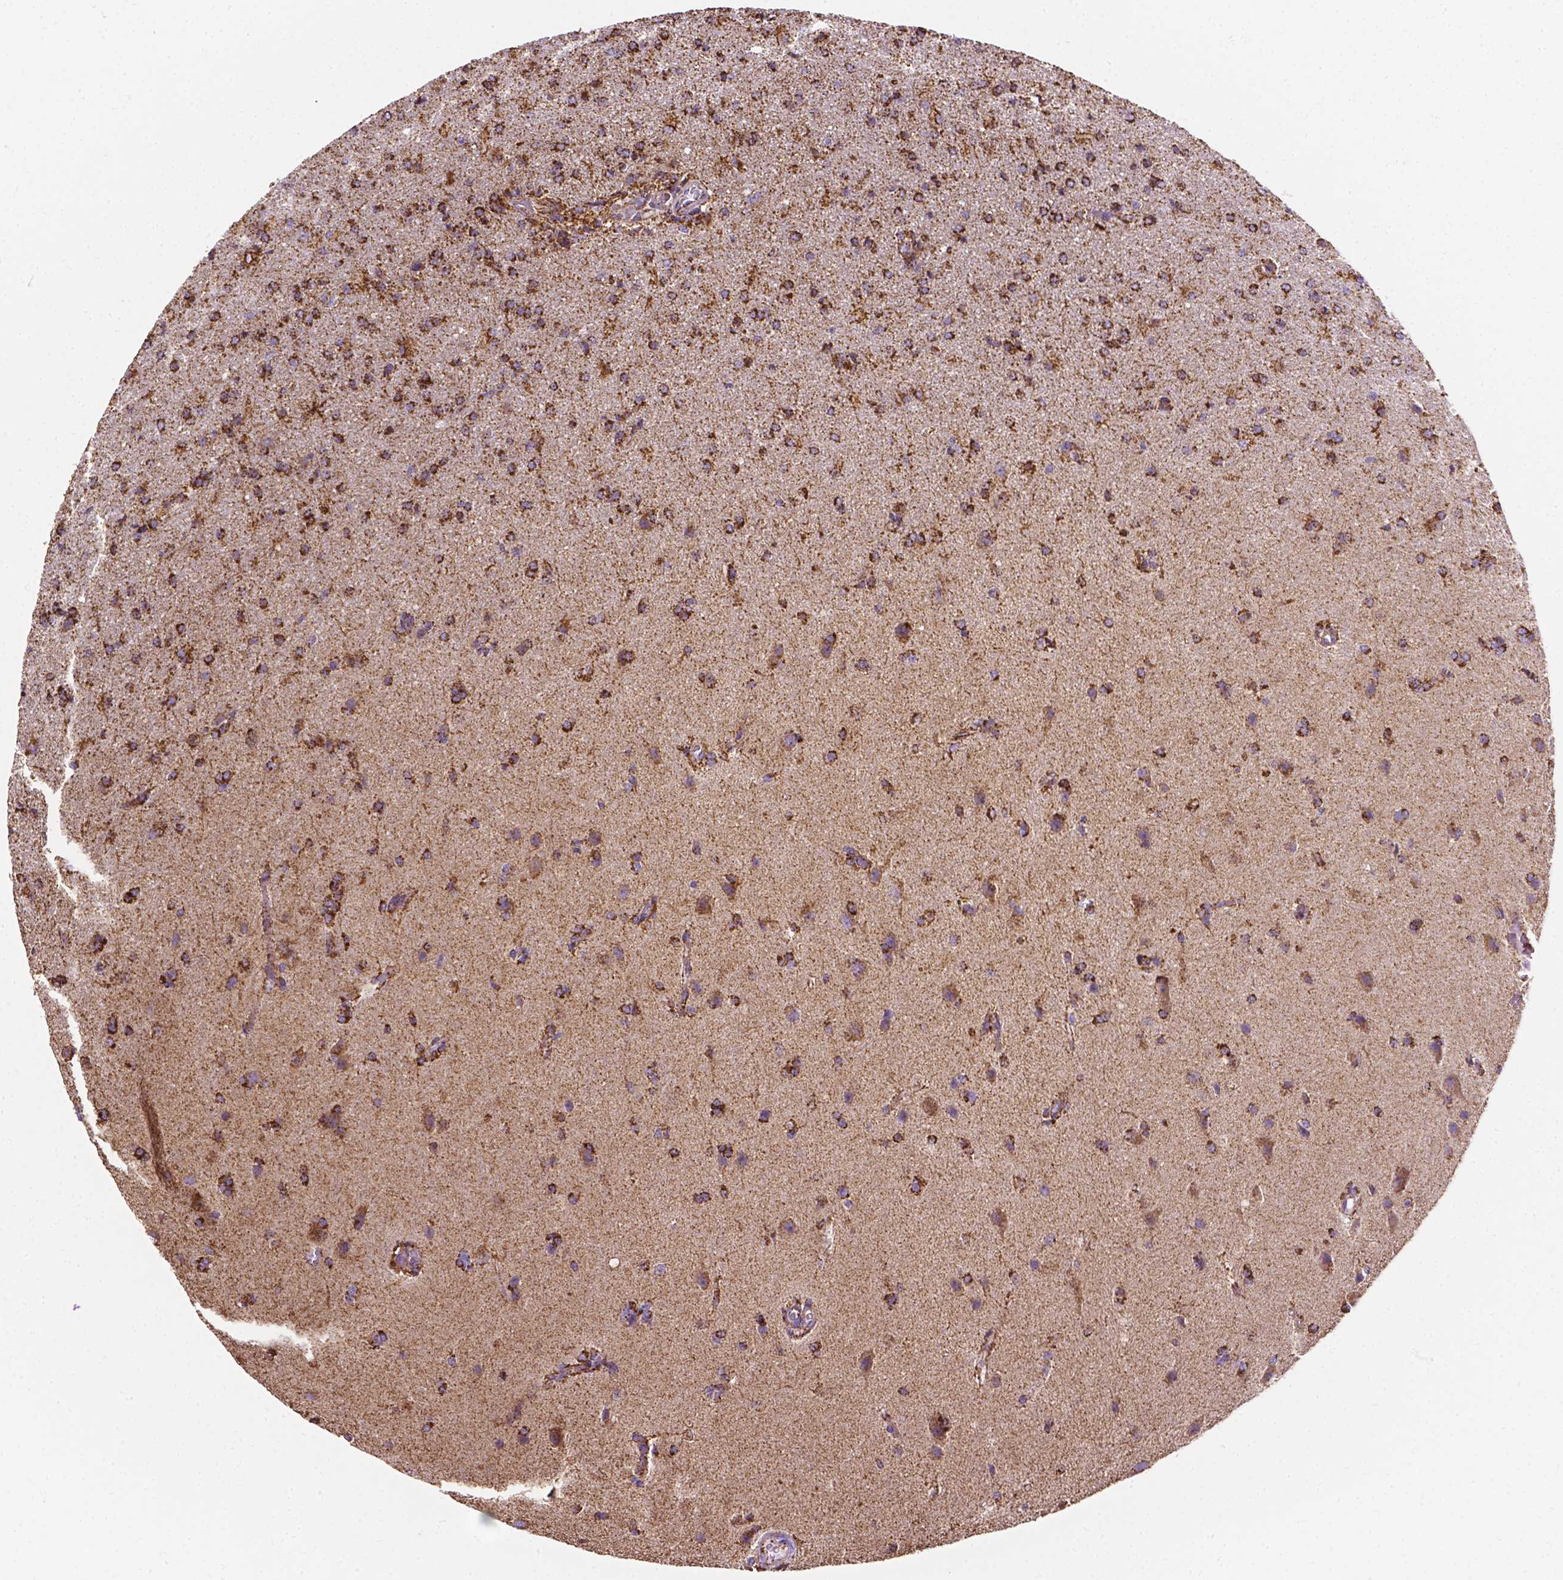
{"staining": {"intensity": "strong", "quantity": ">75%", "location": "cytoplasmic/membranous"}, "tissue": "glioma", "cell_type": "Tumor cells", "image_type": "cancer", "snomed": [{"axis": "morphology", "description": "Glioma, malignant, High grade"}, {"axis": "topography", "description": "Brain"}], "caption": "Glioma tissue demonstrates strong cytoplasmic/membranous staining in about >75% of tumor cells, visualized by immunohistochemistry.", "gene": "RMDN3", "patient": {"sex": "male", "age": 68}}